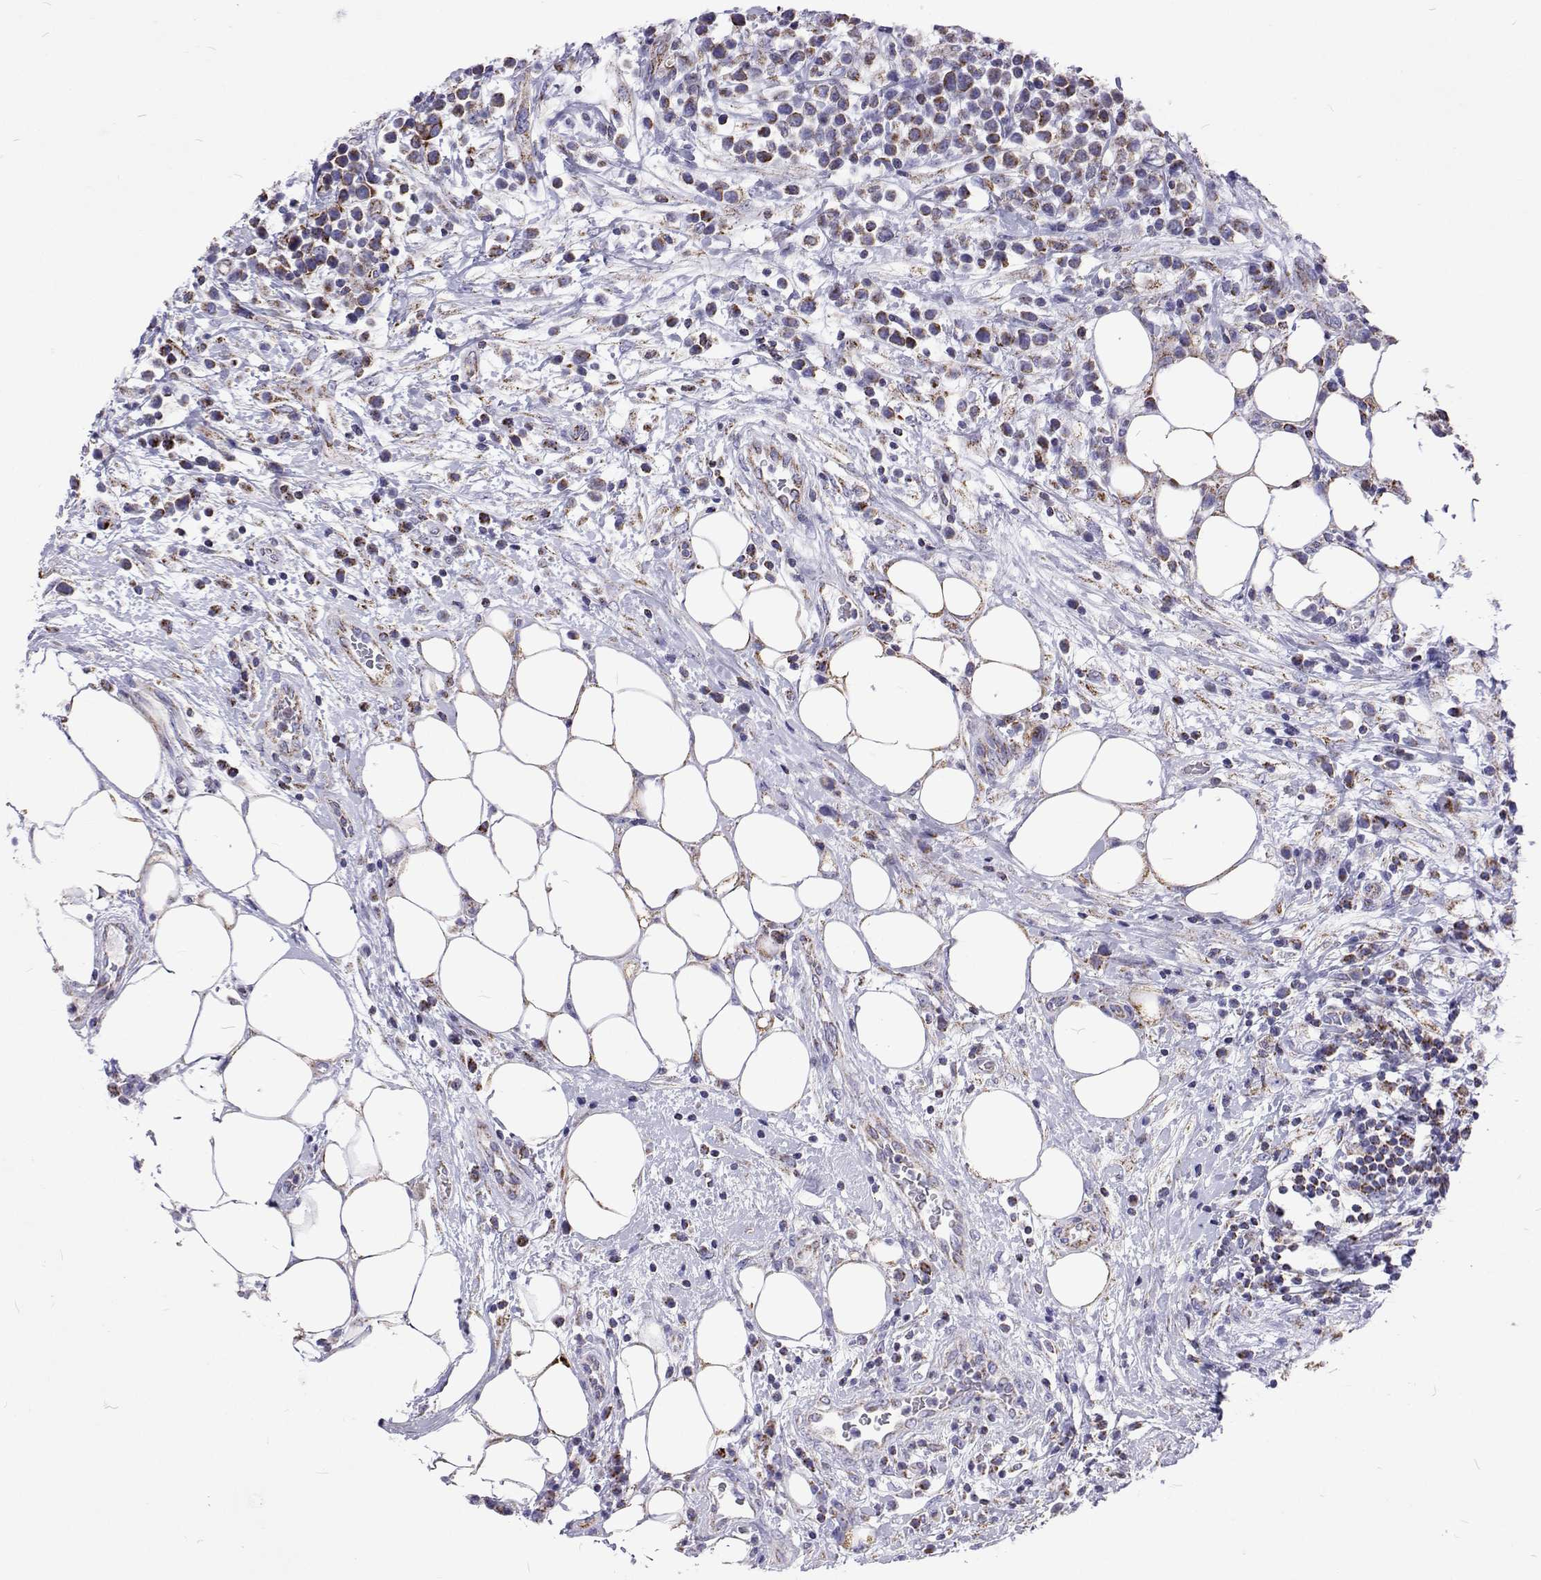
{"staining": {"intensity": "negative", "quantity": "none", "location": "none"}, "tissue": "lymphoma", "cell_type": "Tumor cells", "image_type": "cancer", "snomed": [{"axis": "morphology", "description": "Malignant lymphoma, non-Hodgkin's type, High grade"}, {"axis": "topography", "description": "Soft tissue"}], "caption": "A micrograph of human lymphoma is negative for staining in tumor cells. (Stains: DAB (3,3'-diaminobenzidine) immunohistochemistry (IHC) with hematoxylin counter stain, Microscopy: brightfield microscopy at high magnification).", "gene": "MCCC2", "patient": {"sex": "female", "age": 56}}